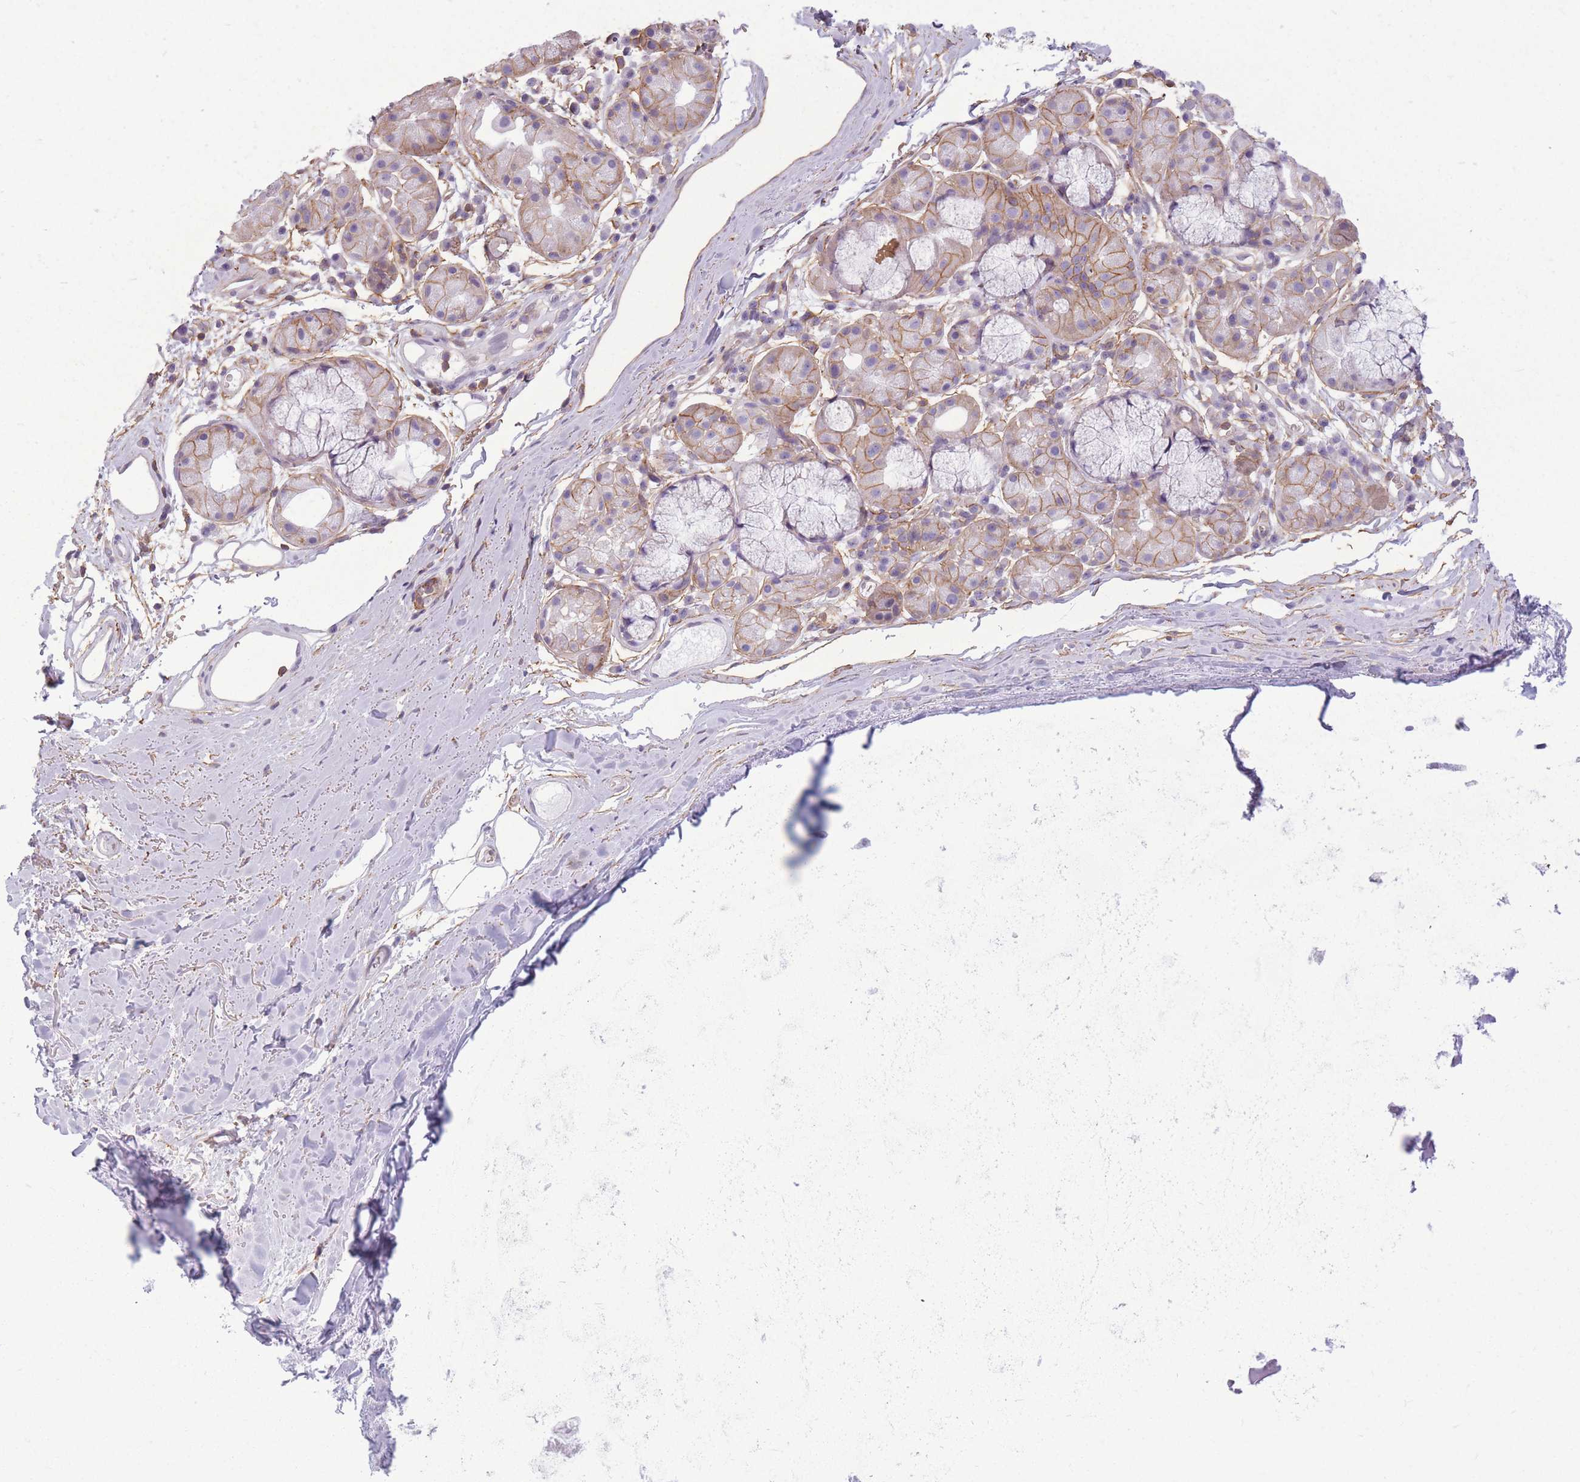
{"staining": {"intensity": "negative", "quantity": "none", "location": "none"}, "tissue": "soft tissue", "cell_type": "Chondrocytes", "image_type": "normal", "snomed": [{"axis": "morphology", "description": "Normal tissue, NOS"}, {"axis": "topography", "description": "Cartilage tissue"}], "caption": "Histopathology image shows no protein positivity in chondrocytes of unremarkable soft tissue. (Brightfield microscopy of DAB IHC at high magnification).", "gene": "ADD1", "patient": {"sex": "male", "age": 80}}